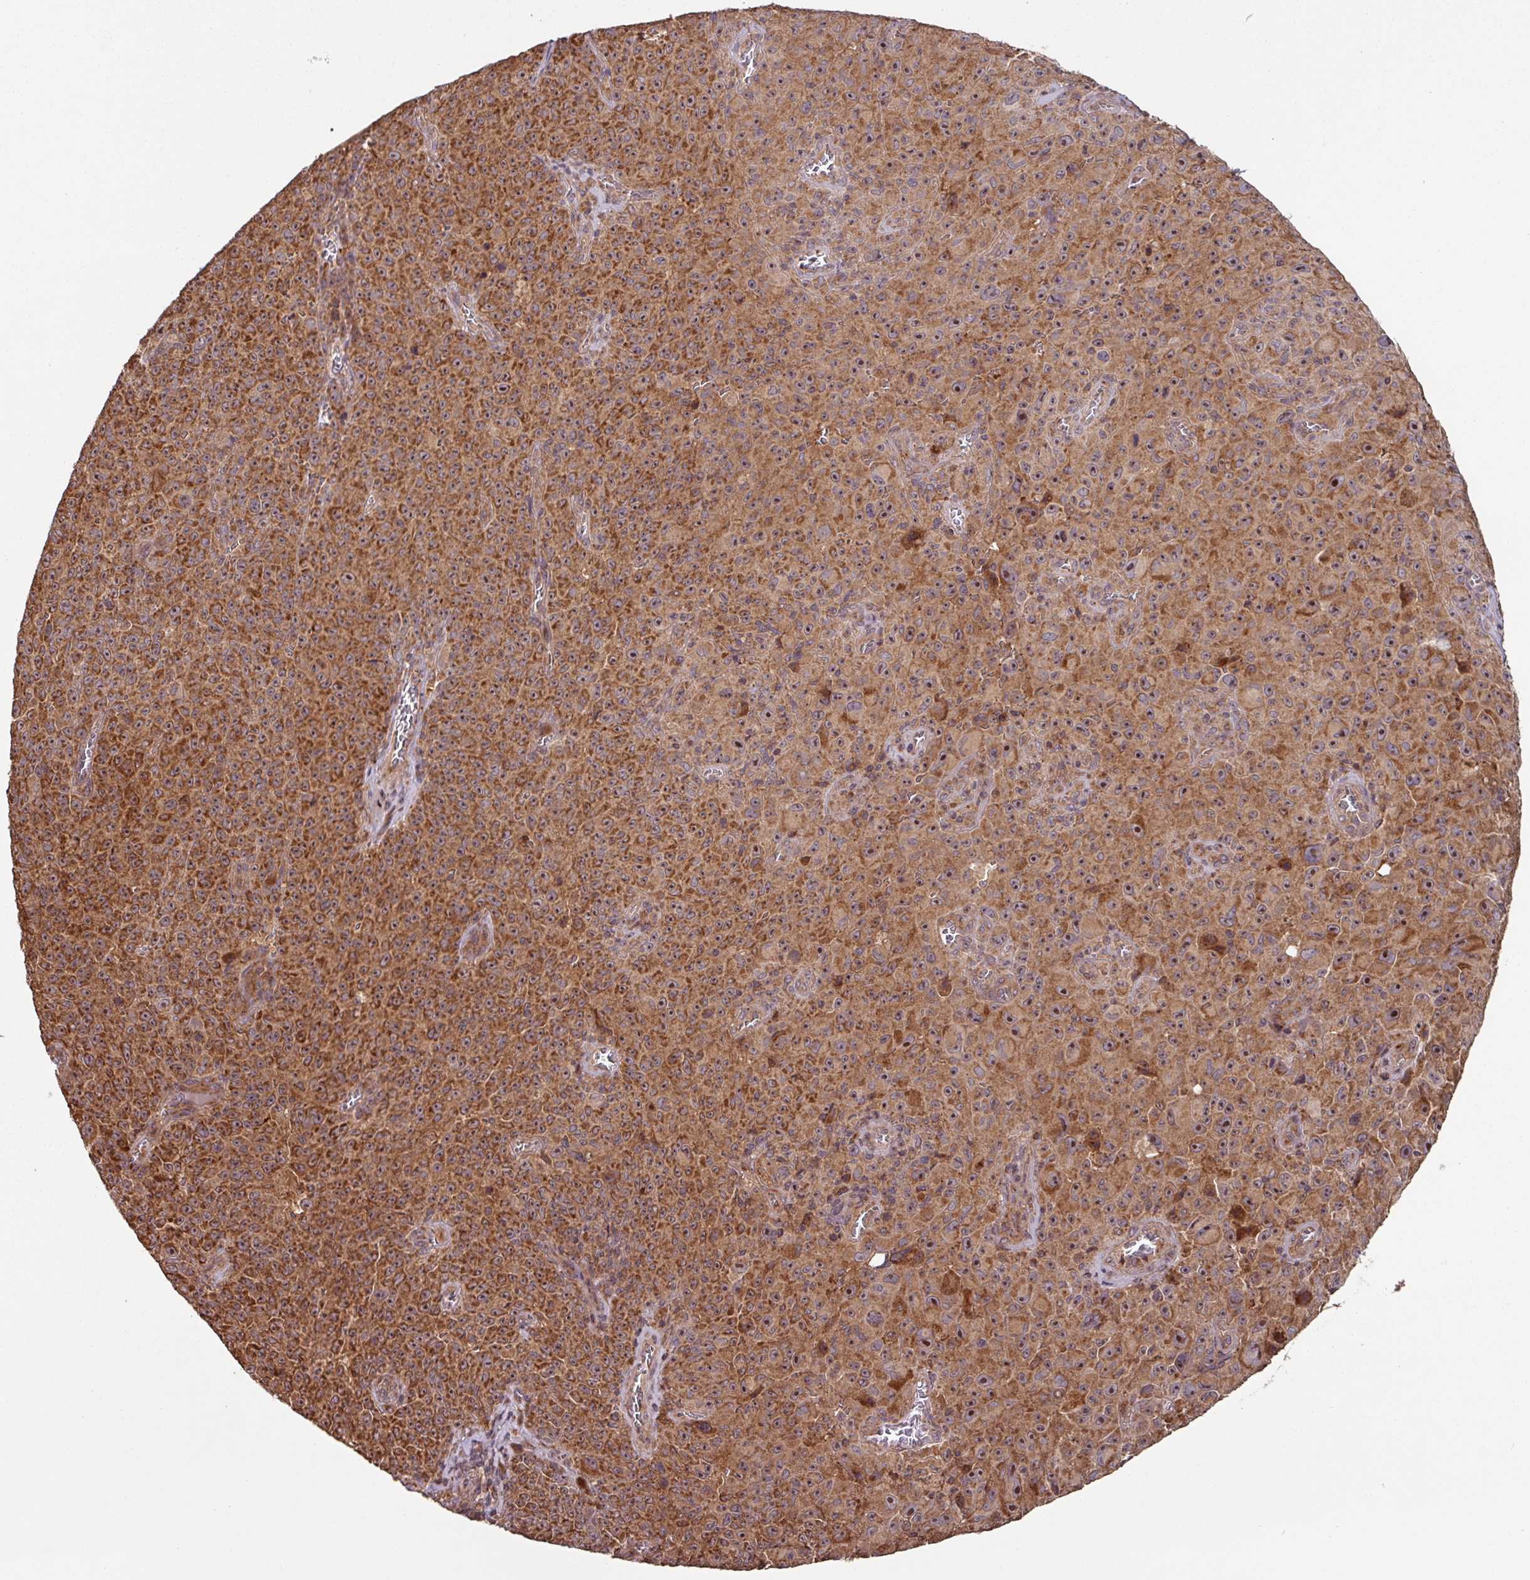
{"staining": {"intensity": "moderate", "quantity": ">75%", "location": "cytoplasmic/membranous,nuclear"}, "tissue": "melanoma", "cell_type": "Tumor cells", "image_type": "cancer", "snomed": [{"axis": "morphology", "description": "Malignant melanoma, NOS"}, {"axis": "topography", "description": "Skin"}], "caption": "Human malignant melanoma stained with a brown dye demonstrates moderate cytoplasmic/membranous and nuclear positive positivity in about >75% of tumor cells.", "gene": "MRRF", "patient": {"sex": "female", "age": 82}}